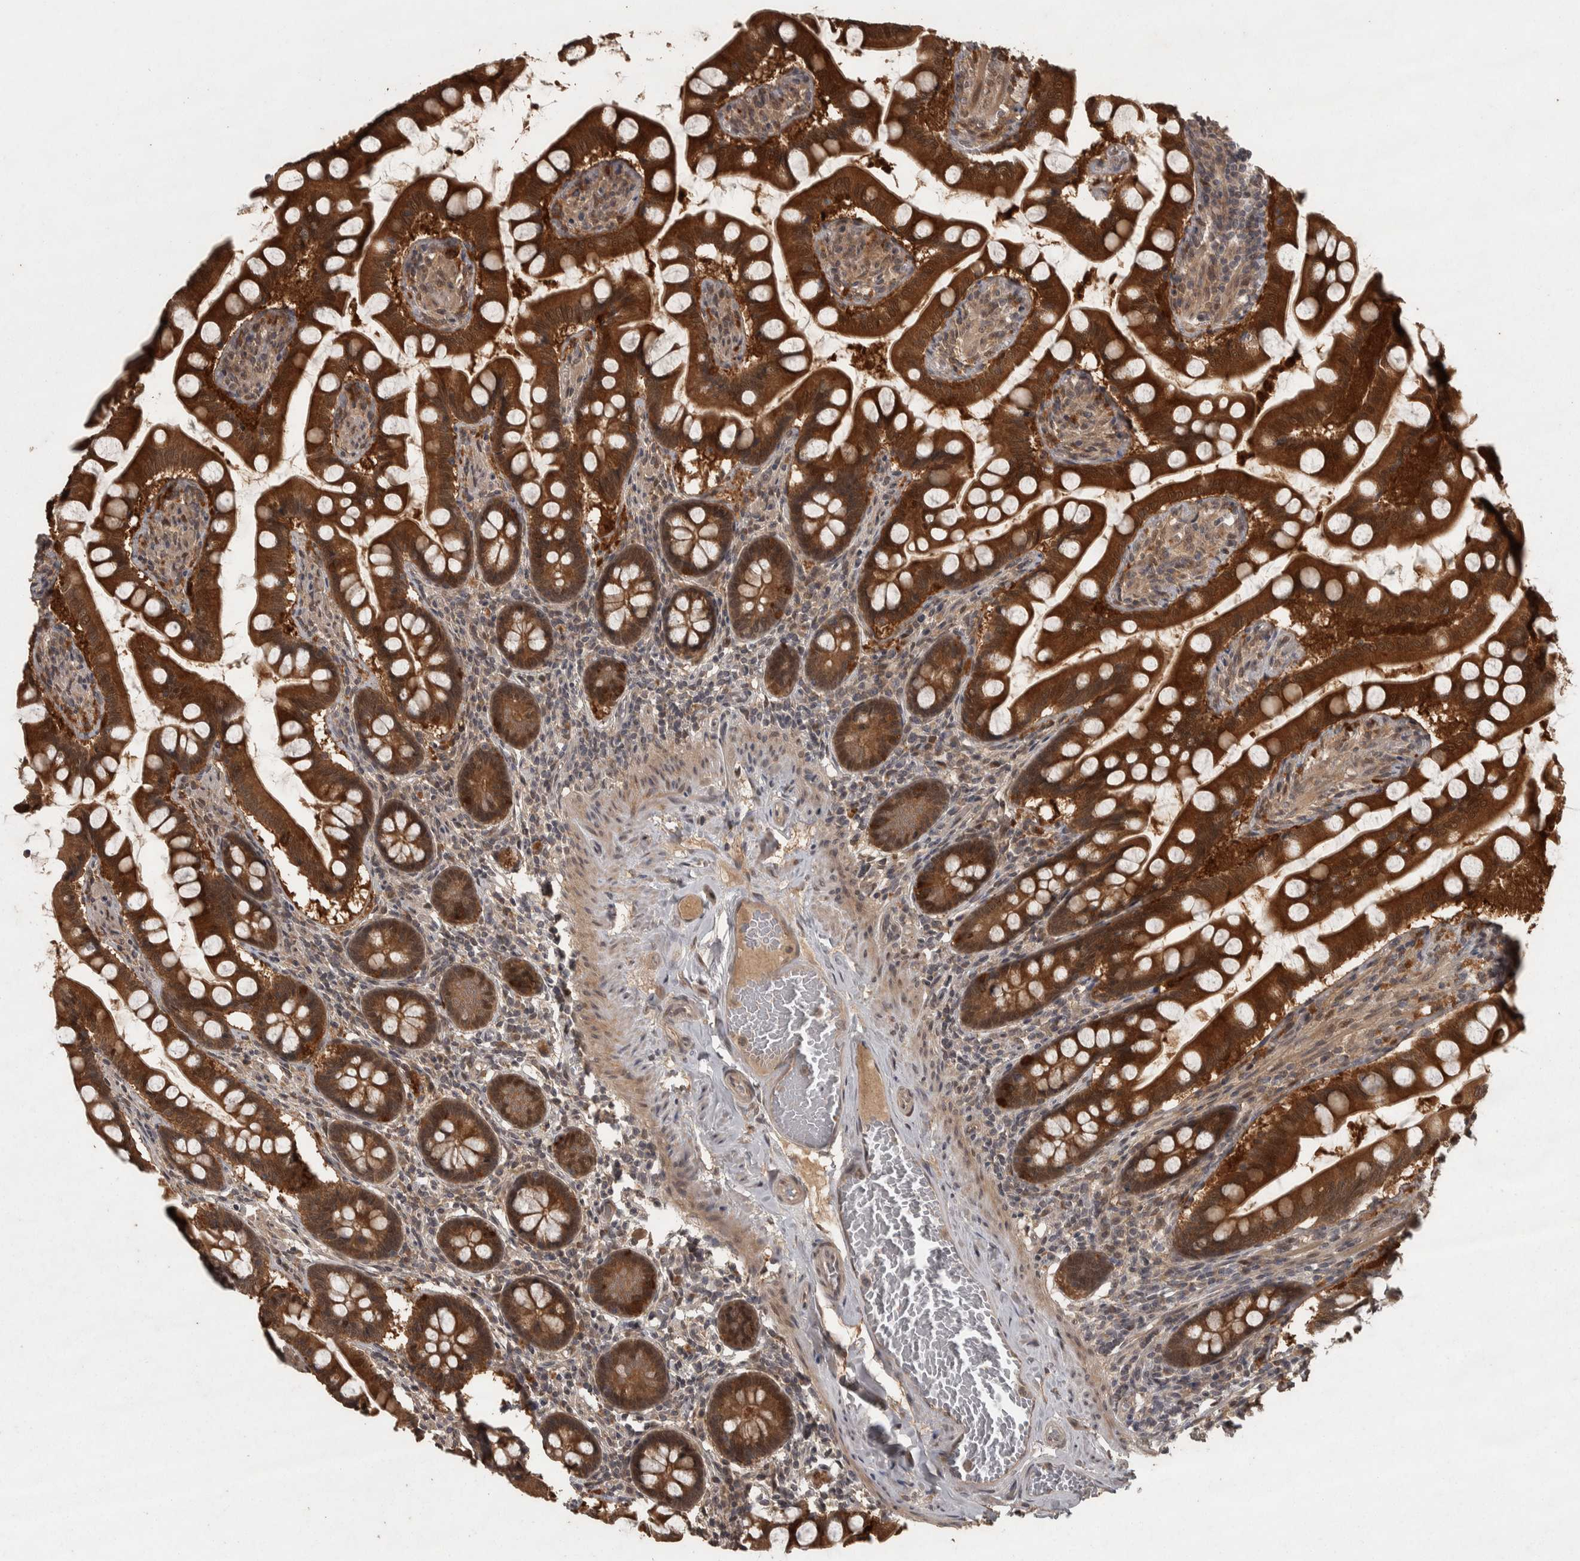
{"staining": {"intensity": "strong", "quantity": ">75%", "location": "cytoplasmic/membranous"}, "tissue": "small intestine", "cell_type": "Glandular cells", "image_type": "normal", "snomed": [{"axis": "morphology", "description": "Normal tissue, NOS"}, {"axis": "topography", "description": "Small intestine"}], "caption": "Small intestine stained with a protein marker displays strong staining in glandular cells.", "gene": "ACO1", "patient": {"sex": "male", "age": 41}}